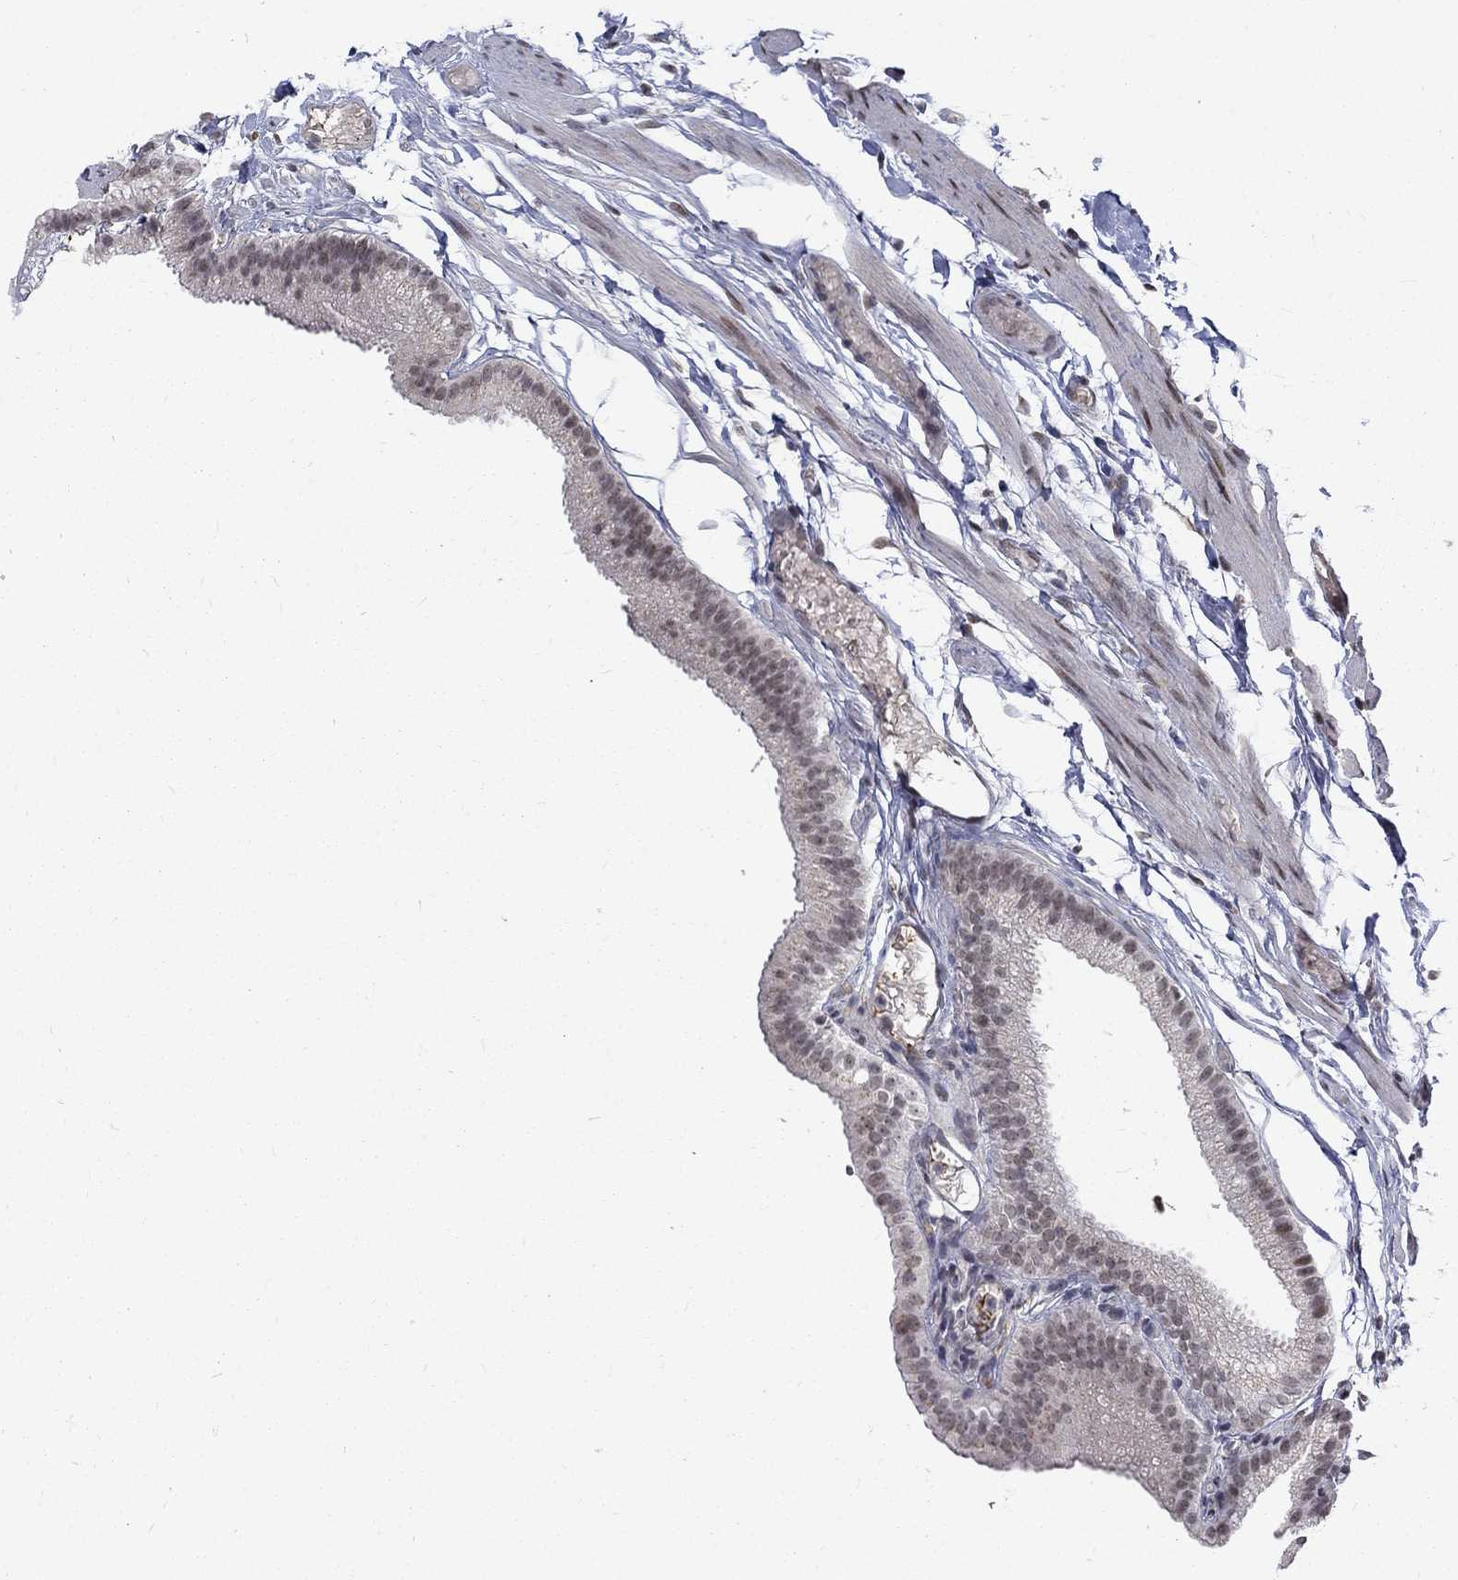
{"staining": {"intensity": "moderate", "quantity": "<25%", "location": "nuclear"}, "tissue": "gallbladder", "cell_type": "Glandular cells", "image_type": "normal", "snomed": [{"axis": "morphology", "description": "Normal tissue, NOS"}, {"axis": "topography", "description": "Gallbladder"}], "caption": "Brown immunohistochemical staining in normal human gallbladder demonstrates moderate nuclear expression in about <25% of glandular cells.", "gene": "TCEAL1", "patient": {"sex": "female", "age": 45}}